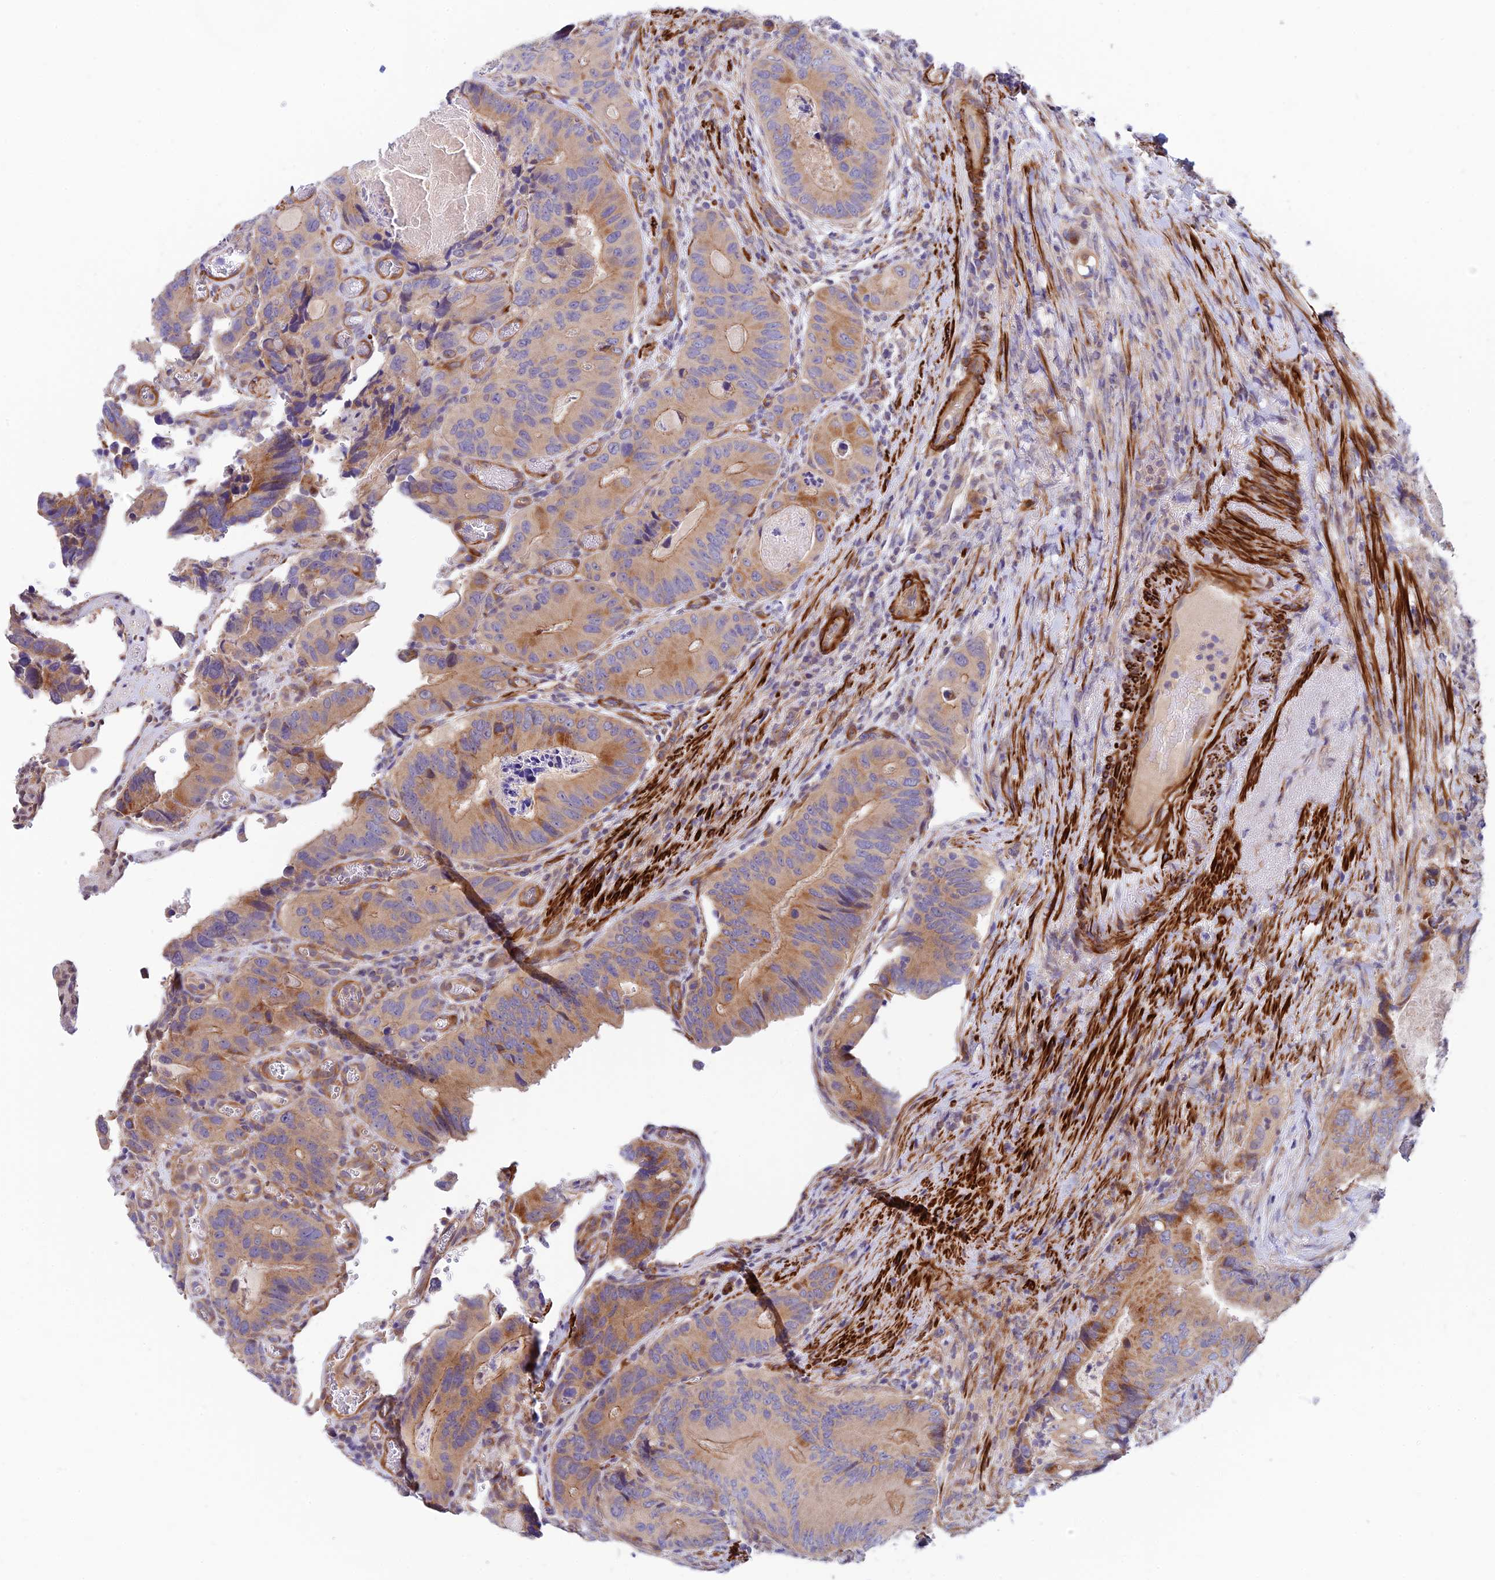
{"staining": {"intensity": "moderate", "quantity": ">75%", "location": "cytoplasmic/membranous"}, "tissue": "colorectal cancer", "cell_type": "Tumor cells", "image_type": "cancer", "snomed": [{"axis": "morphology", "description": "Adenocarcinoma, NOS"}, {"axis": "topography", "description": "Colon"}], "caption": "Moderate cytoplasmic/membranous positivity is seen in about >75% of tumor cells in colorectal cancer. The staining is performed using DAB (3,3'-diaminobenzidine) brown chromogen to label protein expression. The nuclei are counter-stained blue using hematoxylin.", "gene": "ANKRD50", "patient": {"sex": "male", "age": 84}}